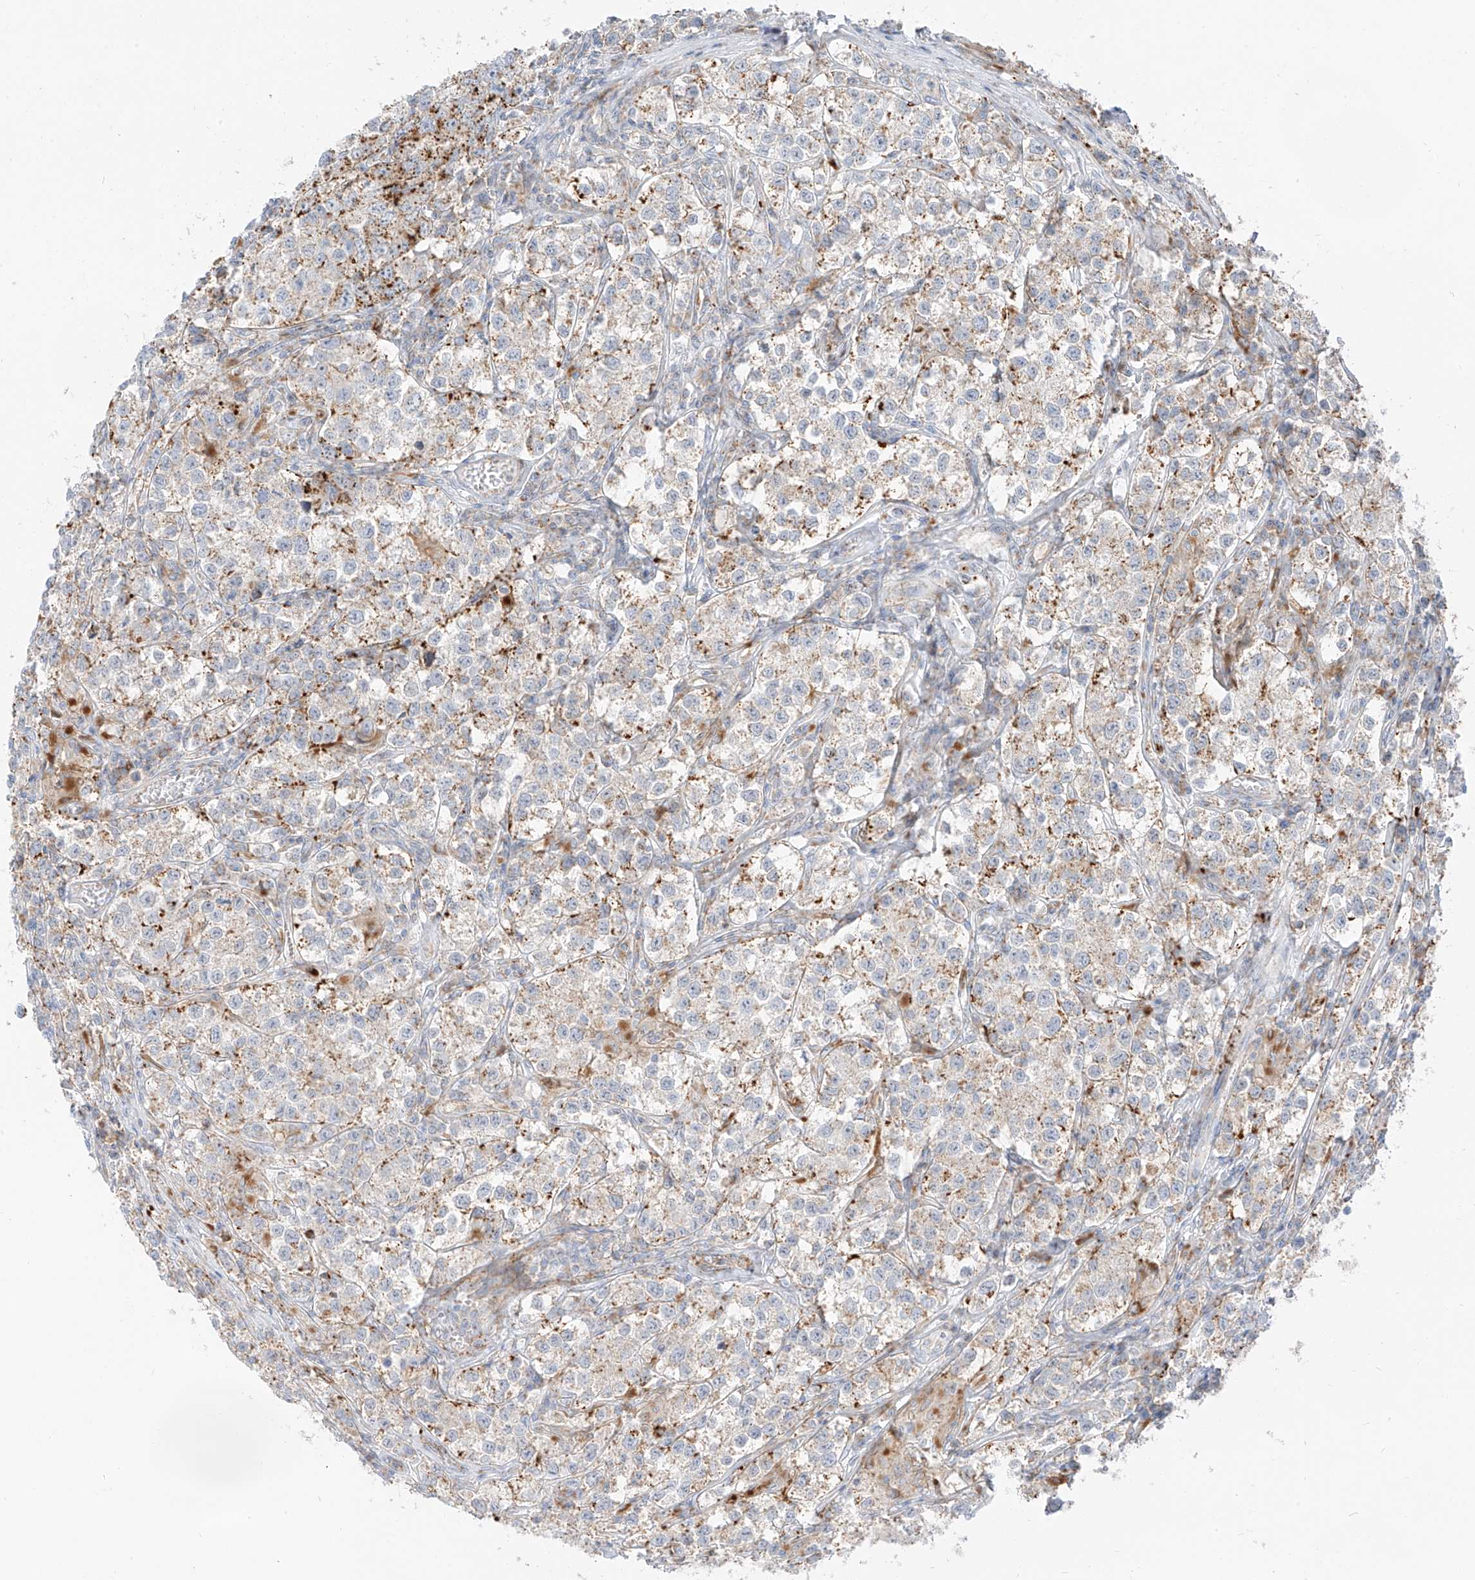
{"staining": {"intensity": "strong", "quantity": "25%-75%", "location": "cytoplasmic/membranous"}, "tissue": "testis cancer", "cell_type": "Tumor cells", "image_type": "cancer", "snomed": [{"axis": "morphology", "description": "Seminoma, NOS"}, {"axis": "morphology", "description": "Carcinoma, Embryonal, NOS"}, {"axis": "topography", "description": "Testis"}], "caption": "Strong cytoplasmic/membranous protein staining is appreciated in about 25%-75% of tumor cells in testis cancer. Nuclei are stained in blue.", "gene": "SLC35F6", "patient": {"sex": "male", "age": 43}}